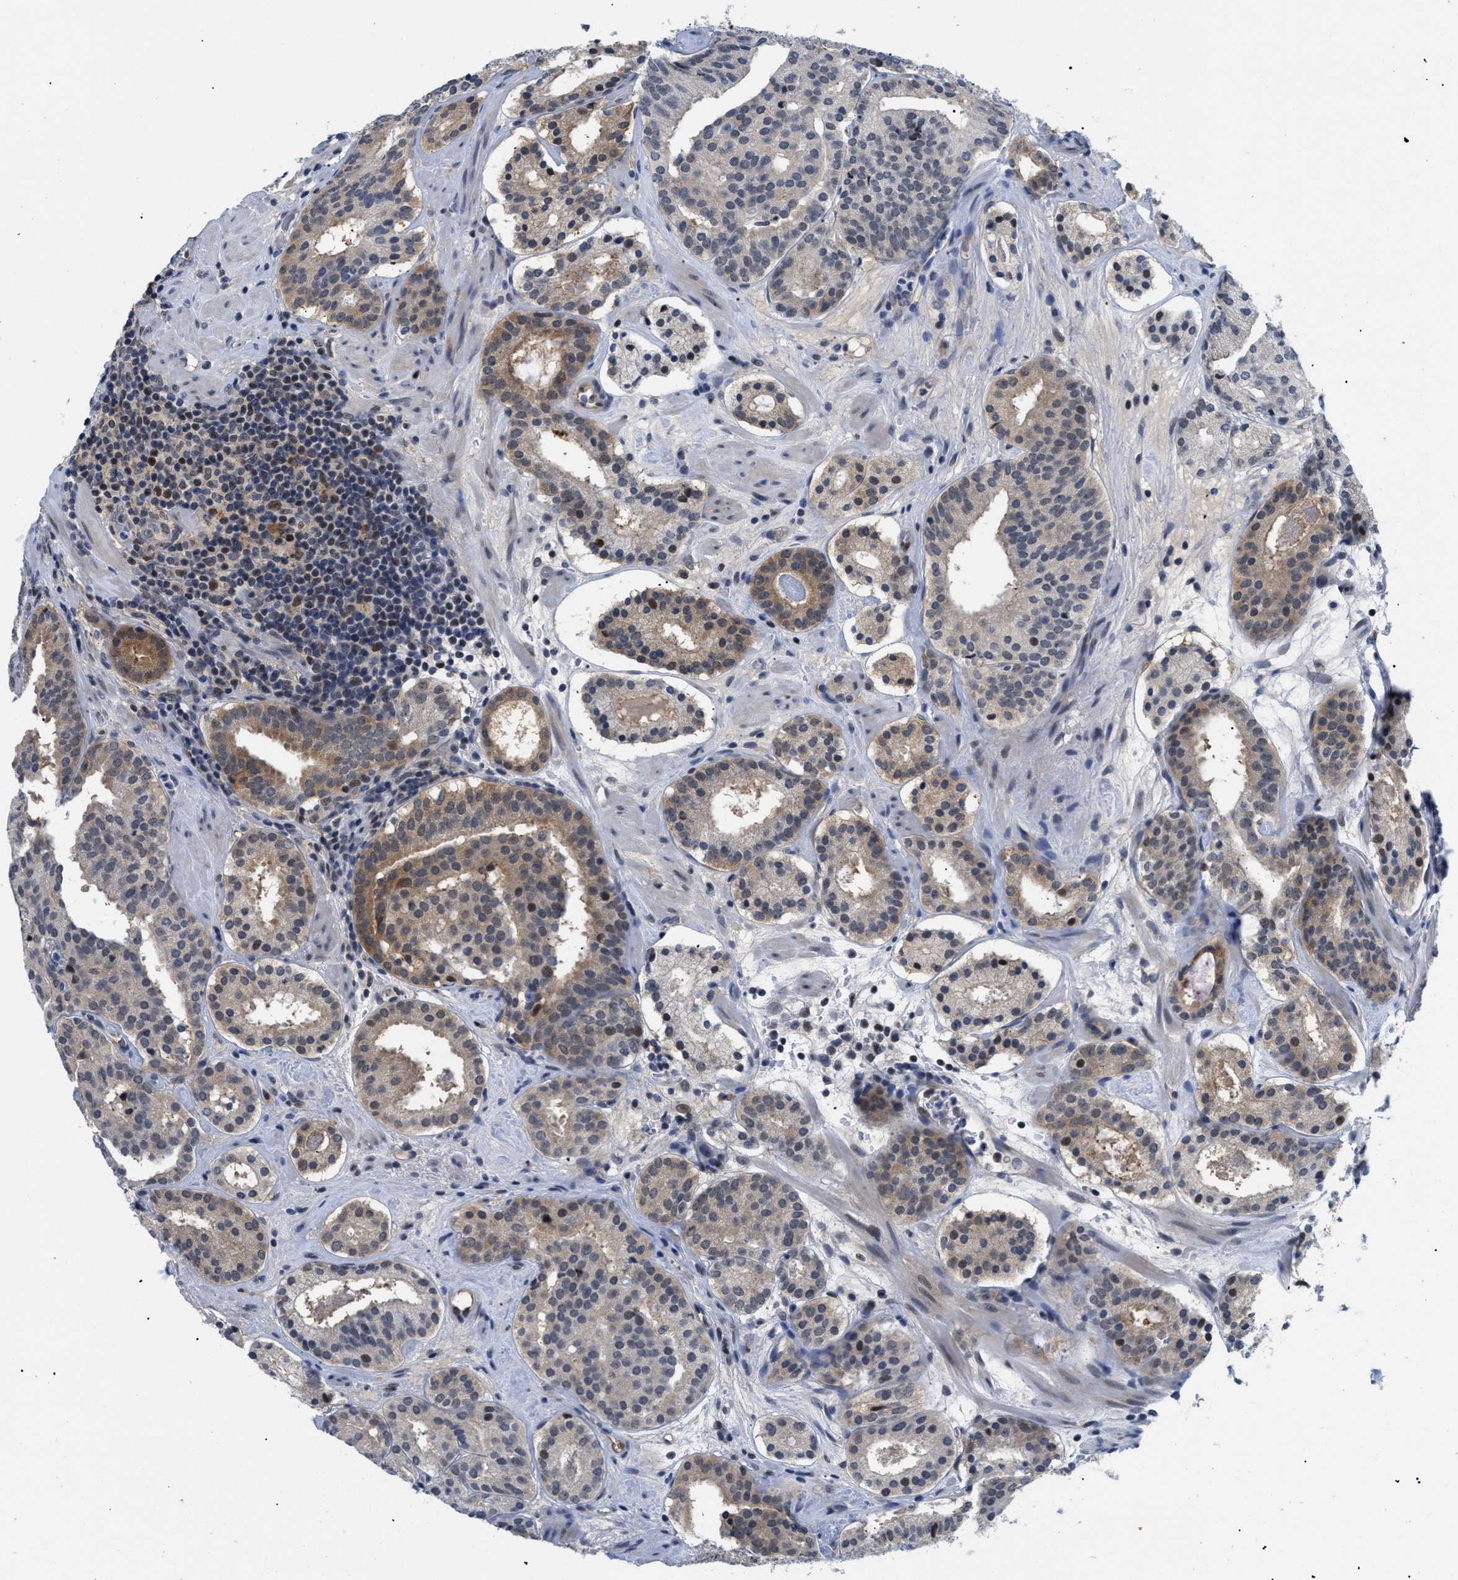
{"staining": {"intensity": "moderate", "quantity": ">75%", "location": "cytoplasmic/membranous"}, "tissue": "prostate cancer", "cell_type": "Tumor cells", "image_type": "cancer", "snomed": [{"axis": "morphology", "description": "Adenocarcinoma, Low grade"}, {"axis": "topography", "description": "Prostate"}], "caption": "Moderate cytoplasmic/membranous staining is identified in about >75% of tumor cells in prostate adenocarcinoma (low-grade). (brown staining indicates protein expression, while blue staining denotes nuclei).", "gene": "SLC29A2", "patient": {"sex": "male", "age": 69}}